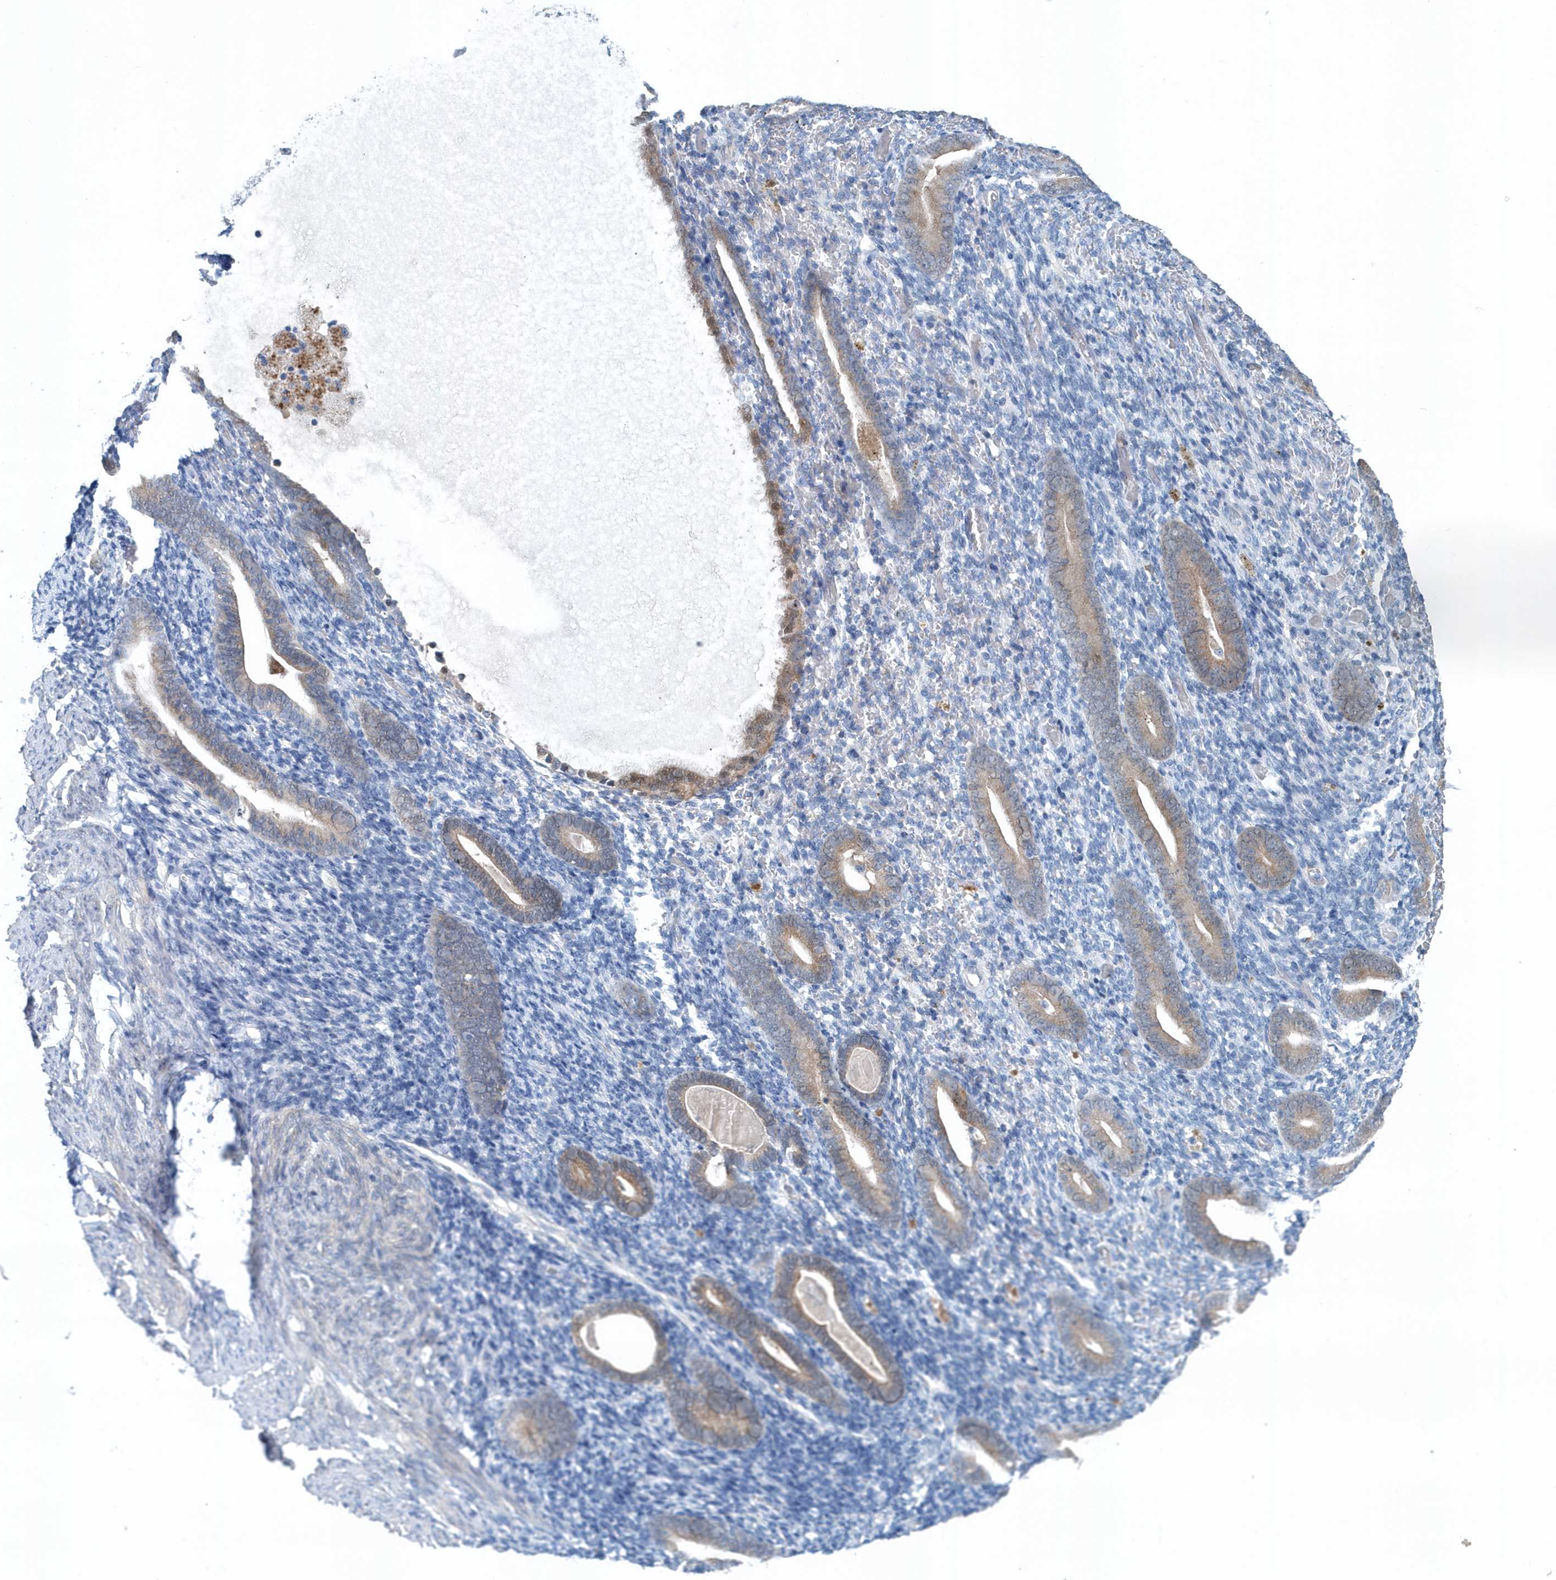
{"staining": {"intensity": "negative", "quantity": "none", "location": "none"}, "tissue": "endometrium", "cell_type": "Cells in endometrial stroma", "image_type": "normal", "snomed": [{"axis": "morphology", "description": "Normal tissue, NOS"}, {"axis": "topography", "description": "Endometrium"}], "caption": "A histopathology image of endometrium stained for a protein shows no brown staining in cells in endometrial stroma. (DAB immunohistochemistry (IHC), high magnification).", "gene": "PFN2", "patient": {"sex": "female", "age": 51}}